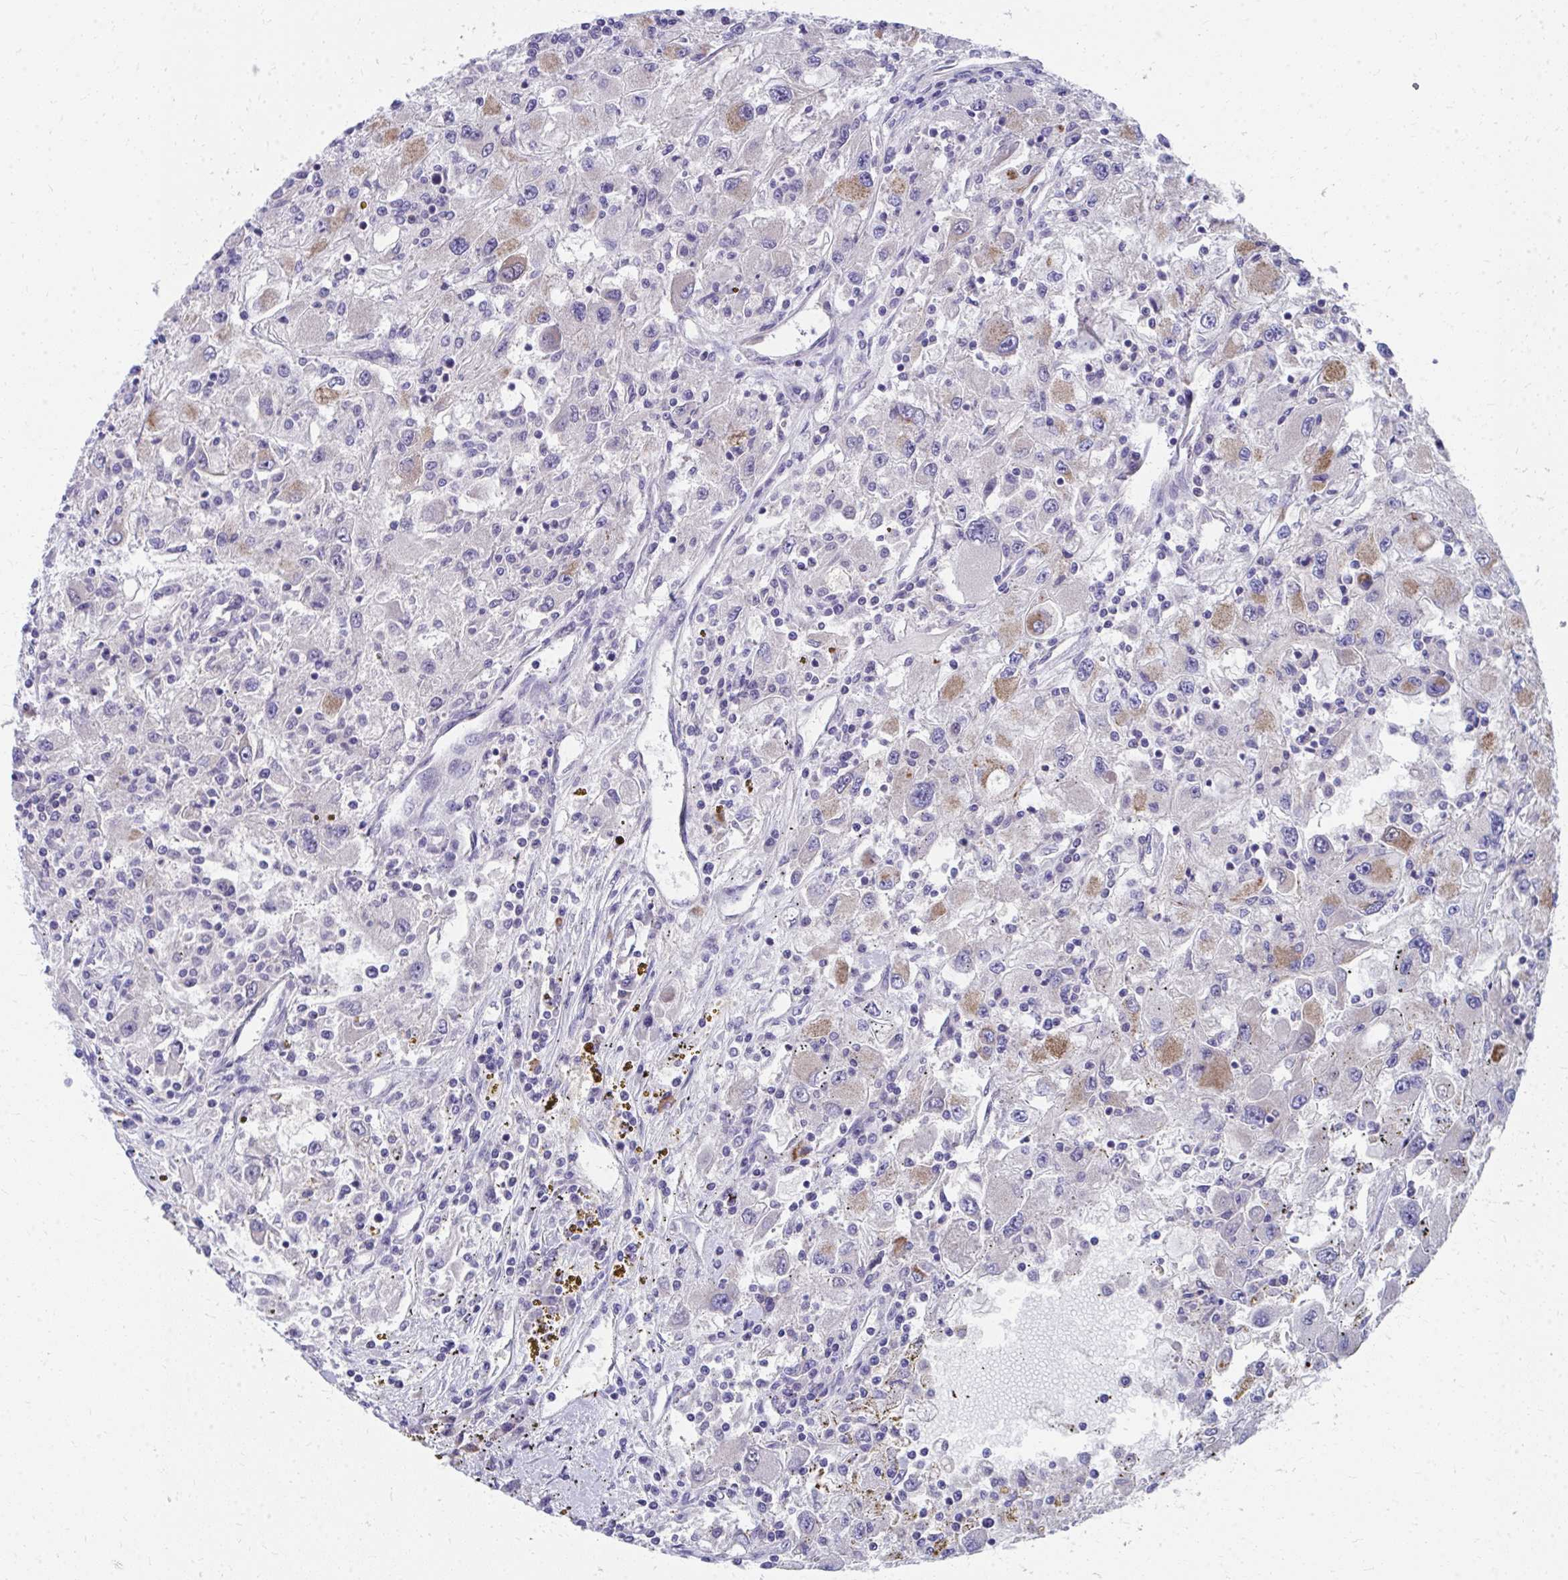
{"staining": {"intensity": "moderate", "quantity": "<25%", "location": "cytoplasmic/membranous"}, "tissue": "renal cancer", "cell_type": "Tumor cells", "image_type": "cancer", "snomed": [{"axis": "morphology", "description": "Adenocarcinoma, NOS"}, {"axis": "topography", "description": "Kidney"}], "caption": "DAB (3,3'-diaminobenzidine) immunohistochemical staining of renal cancer (adenocarcinoma) displays moderate cytoplasmic/membranous protein positivity in about <25% of tumor cells.", "gene": "IL37", "patient": {"sex": "female", "age": 67}}